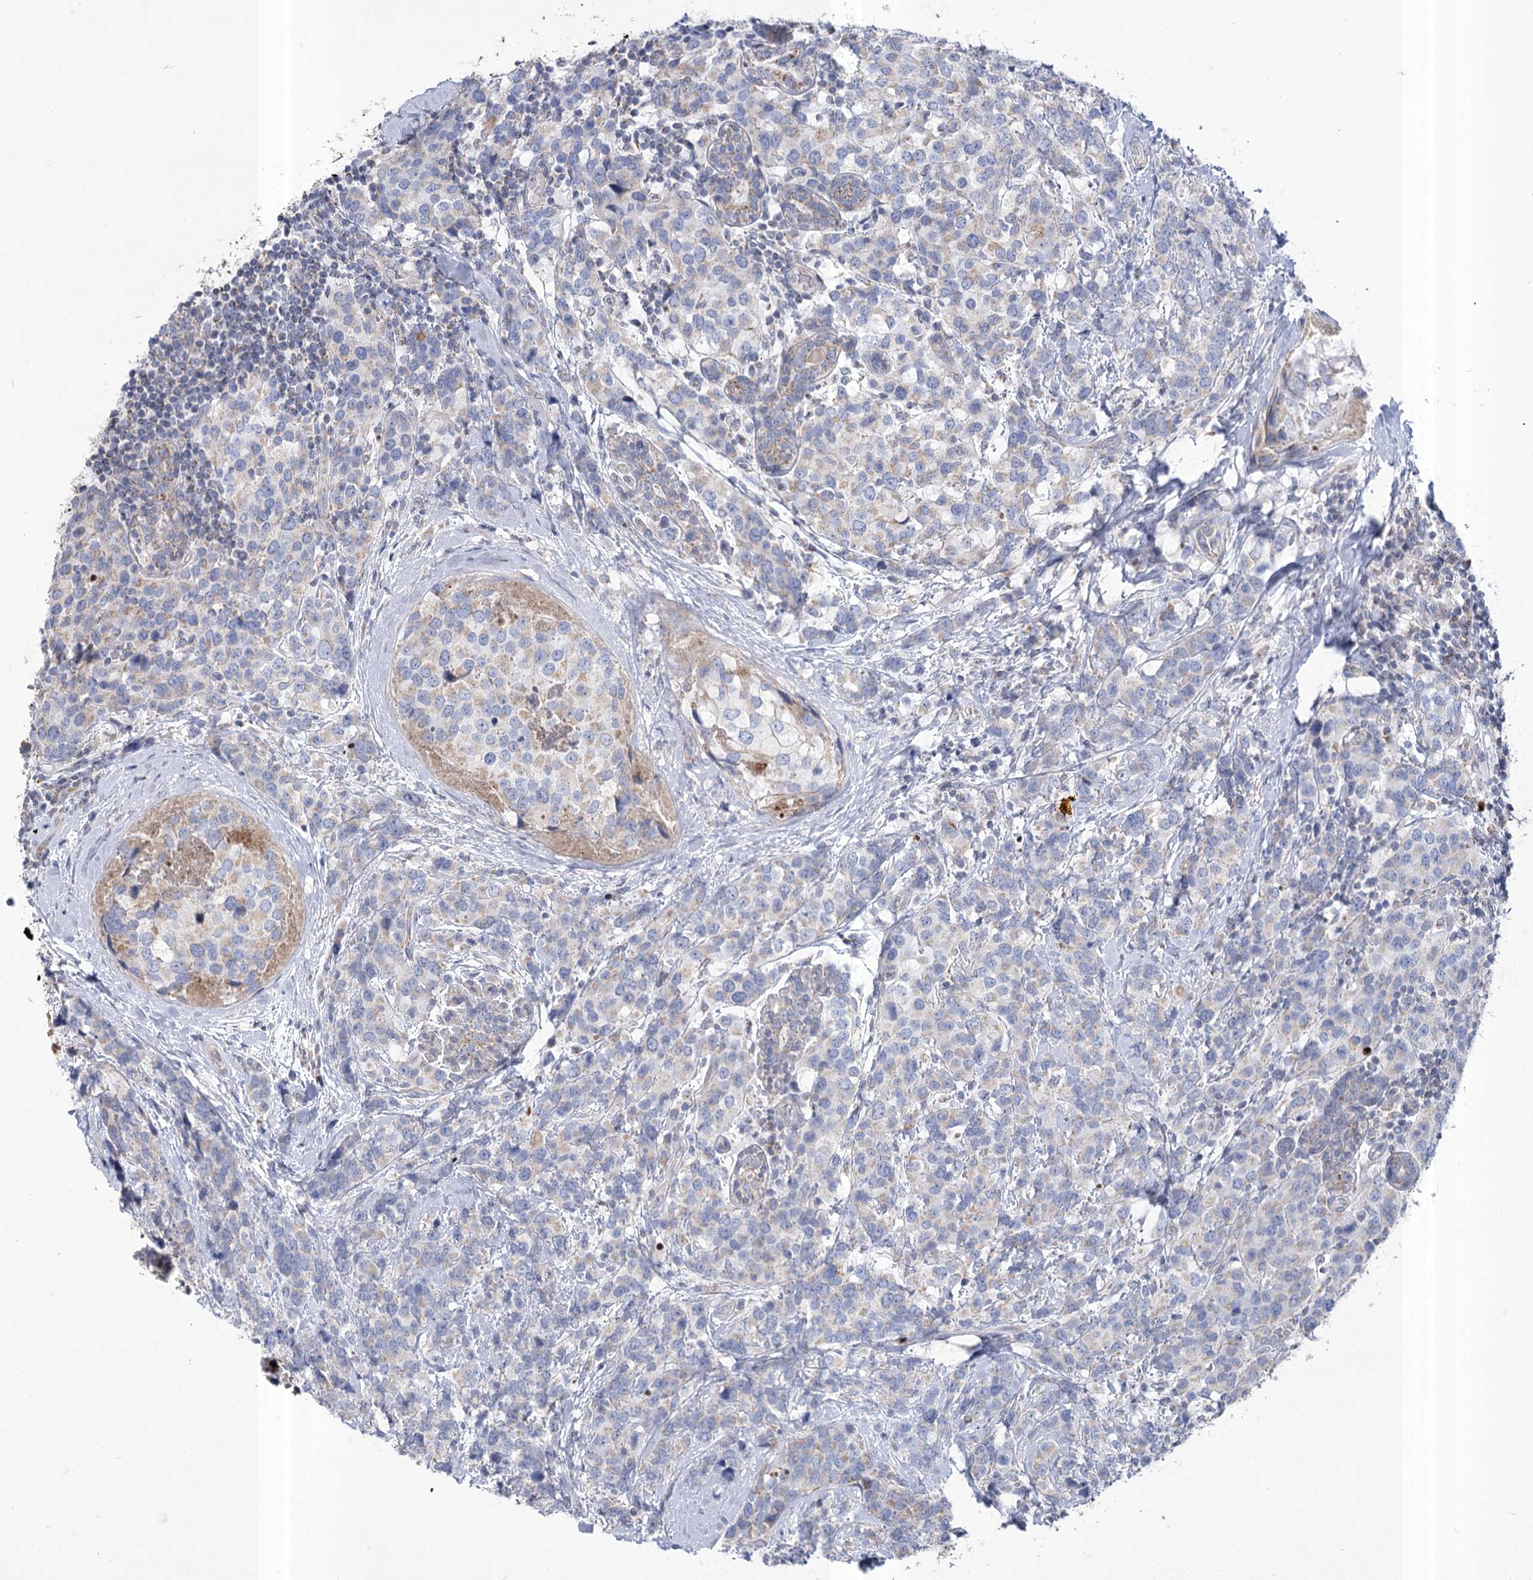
{"staining": {"intensity": "weak", "quantity": "<25%", "location": "cytoplasmic/membranous"}, "tissue": "breast cancer", "cell_type": "Tumor cells", "image_type": "cancer", "snomed": [{"axis": "morphology", "description": "Lobular carcinoma"}, {"axis": "topography", "description": "Breast"}], "caption": "Immunohistochemistry of breast cancer demonstrates no positivity in tumor cells.", "gene": "PDHB", "patient": {"sex": "female", "age": 59}}